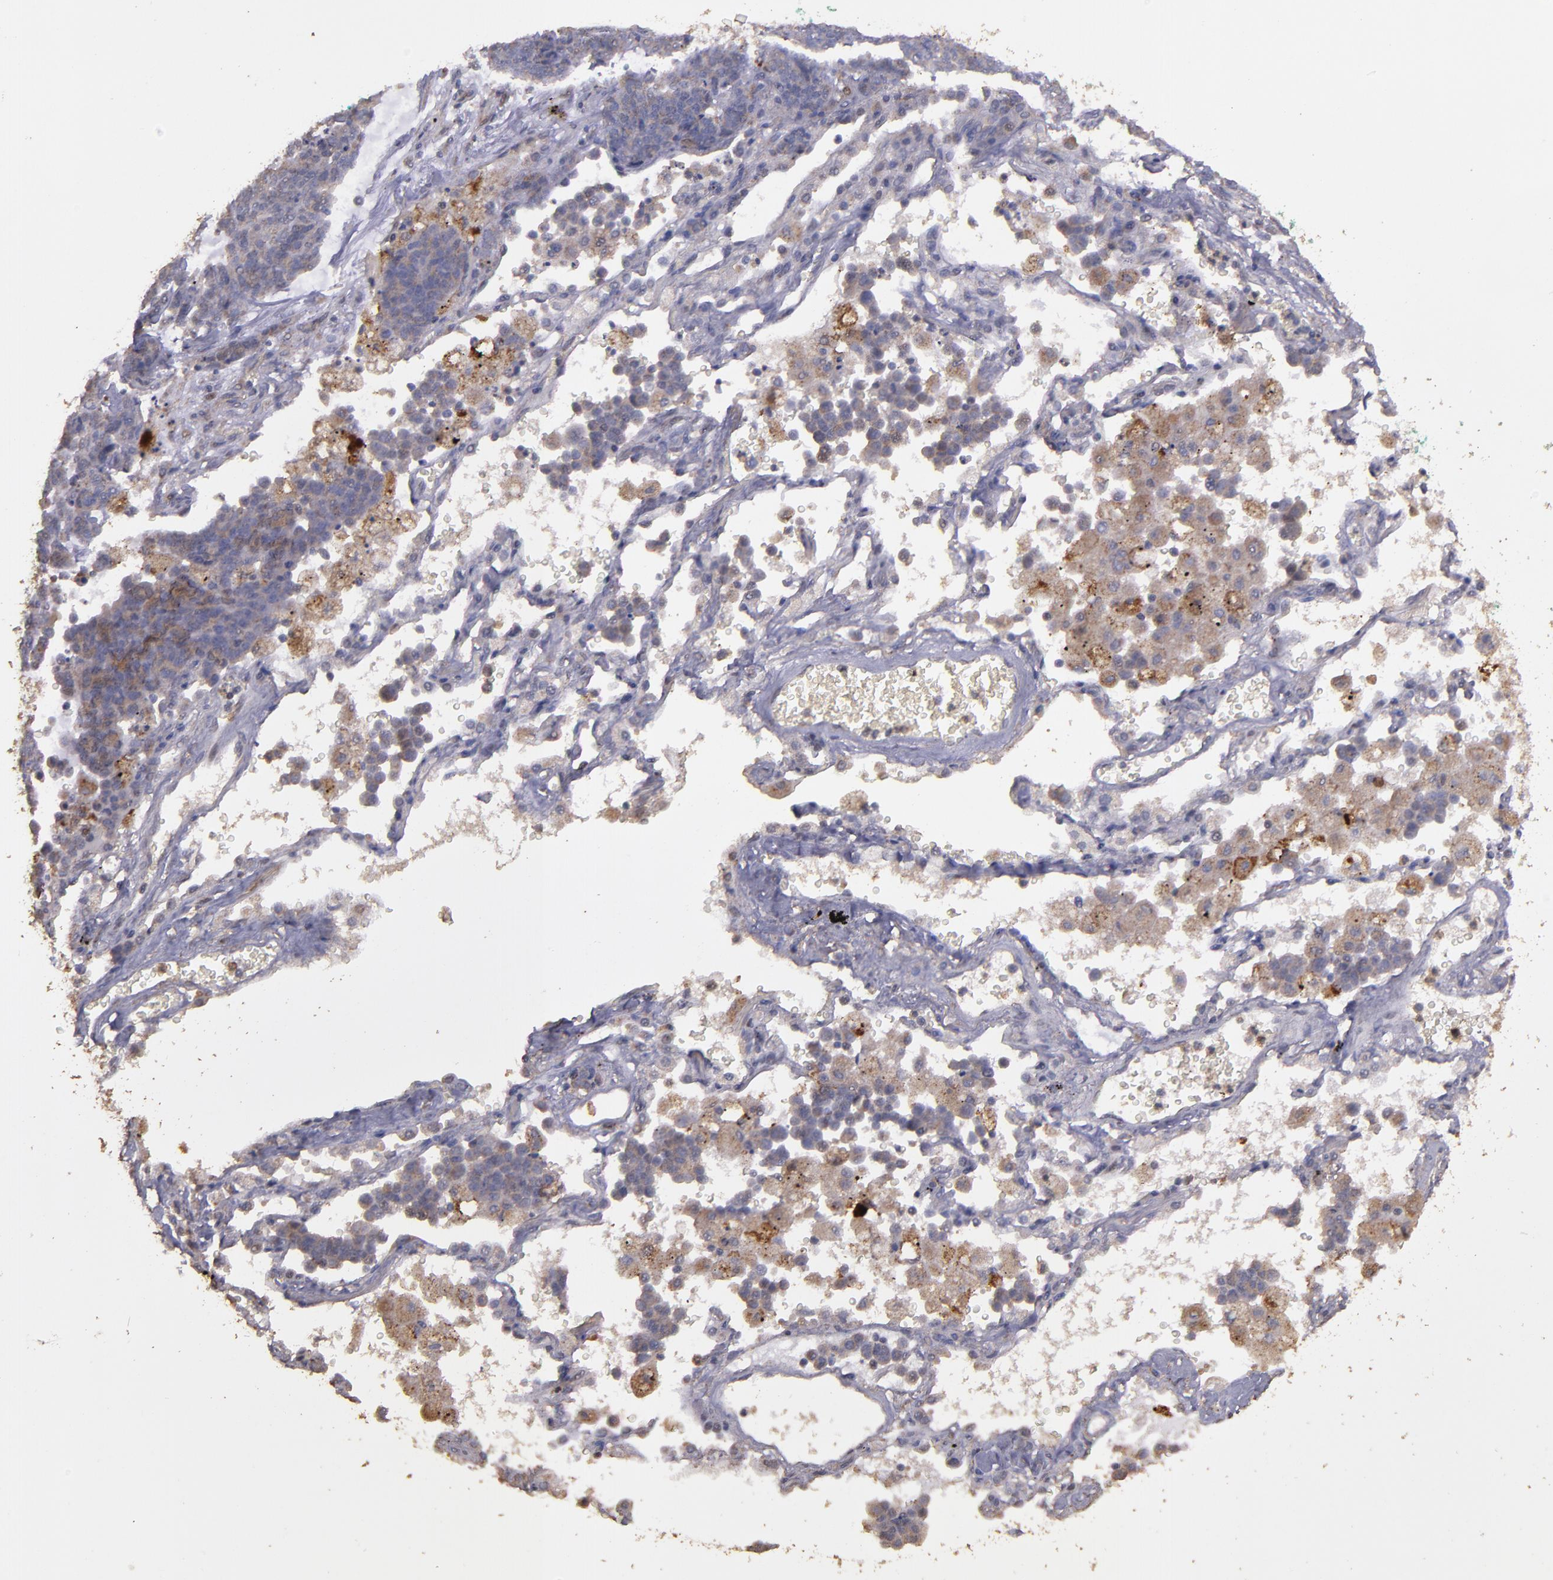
{"staining": {"intensity": "weak", "quantity": "<25%", "location": "cytoplasmic/membranous"}, "tissue": "lung cancer", "cell_type": "Tumor cells", "image_type": "cancer", "snomed": [{"axis": "morphology", "description": "Neoplasm, malignant, NOS"}, {"axis": "topography", "description": "Lung"}], "caption": "The image reveals no staining of tumor cells in lung cancer. The staining was performed using DAB to visualize the protein expression in brown, while the nuclei were stained in blue with hematoxylin (Magnification: 20x).", "gene": "HECTD1", "patient": {"sex": "female", "age": 58}}